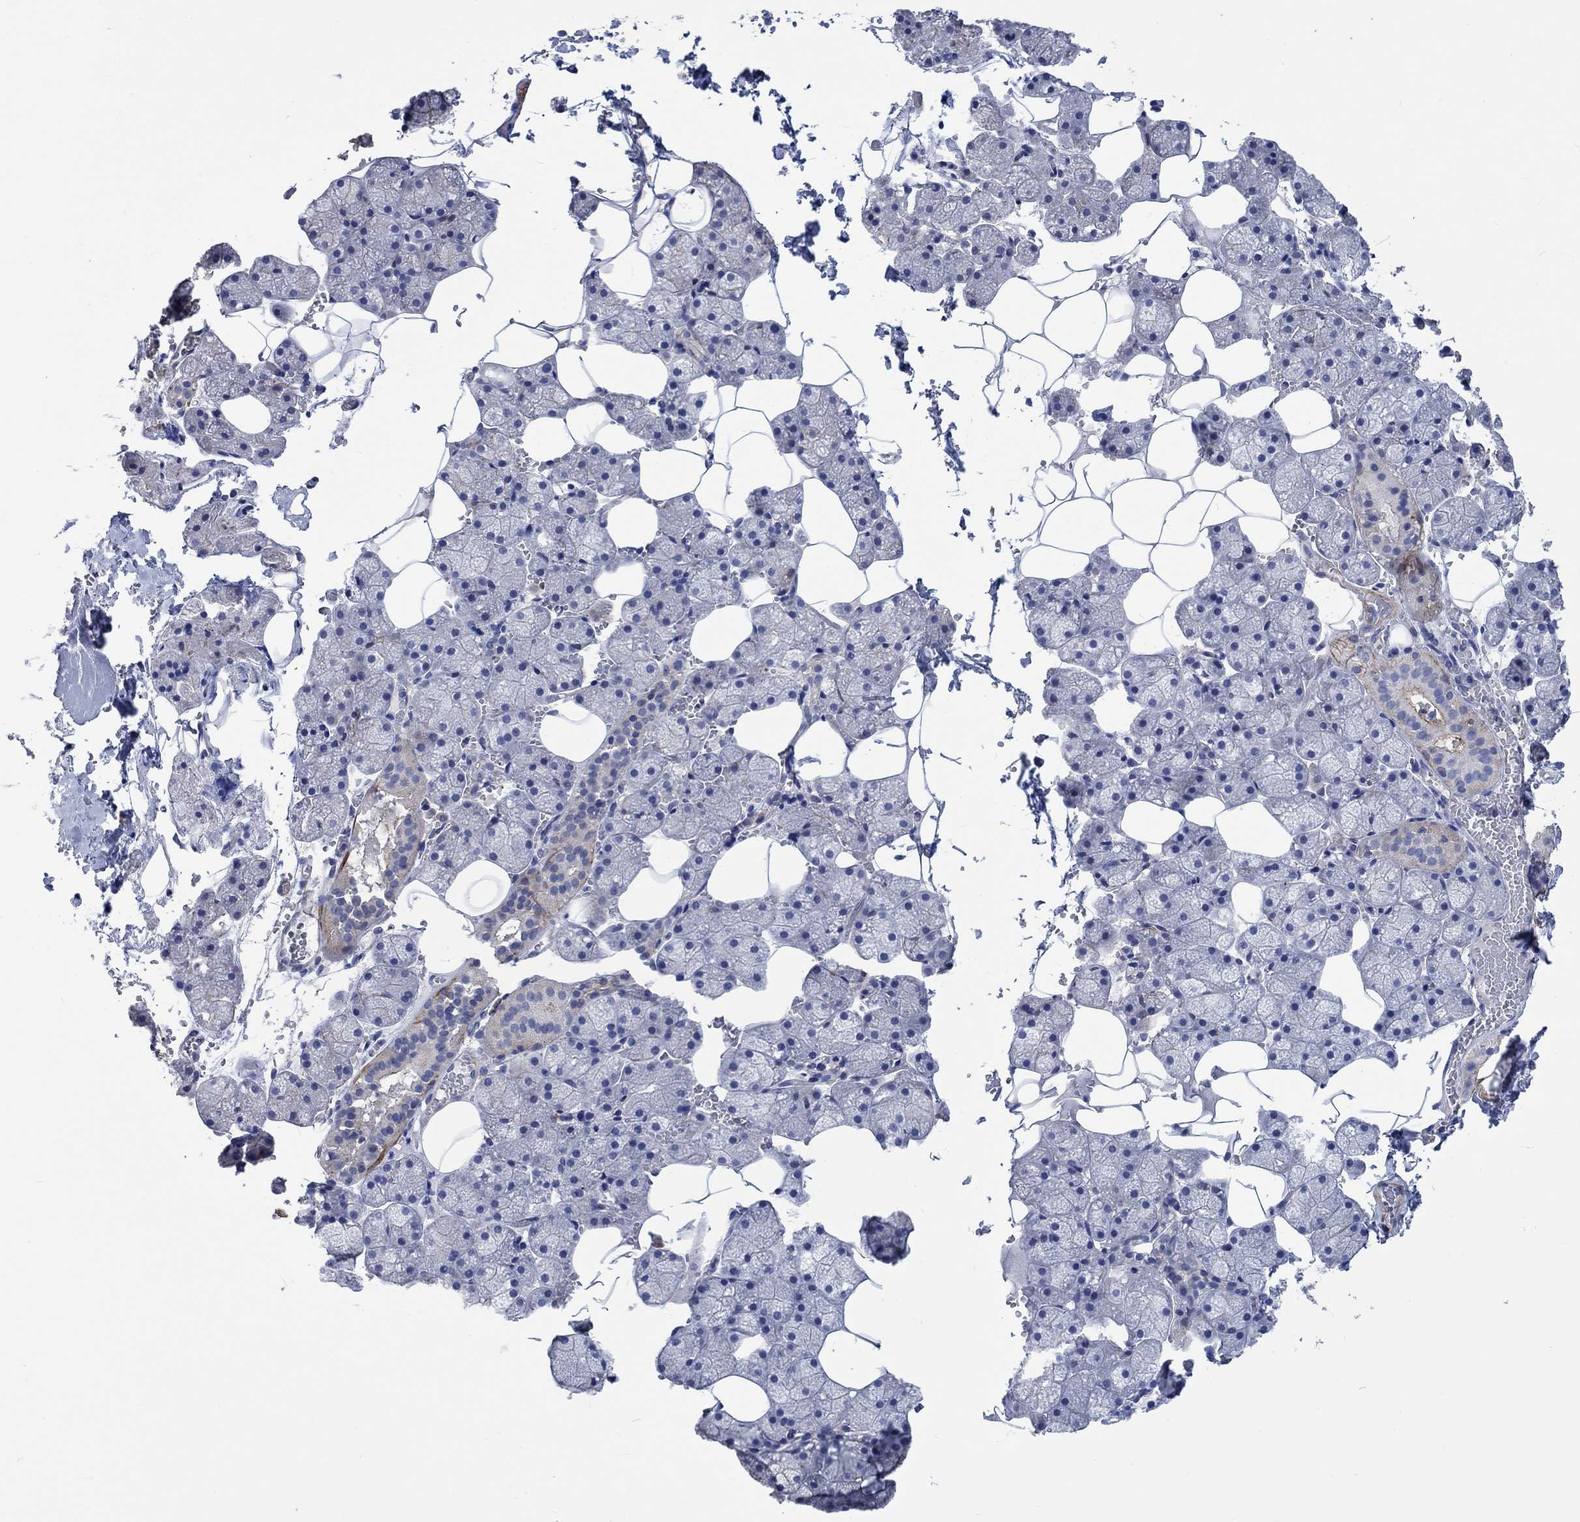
{"staining": {"intensity": "strong", "quantity": "<25%", "location": "cytoplasmic/membranous"}, "tissue": "salivary gland", "cell_type": "Glandular cells", "image_type": "normal", "snomed": [{"axis": "morphology", "description": "Normal tissue, NOS"}, {"axis": "topography", "description": "Salivary gland"}], "caption": "Human salivary gland stained for a protein (brown) demonstrates strong cytoplasmic/membranous positive expression in about <25% of glandular cells.", "gene": "TNFAIP8L3", "patient": {"sex": "male", "age": 38}}